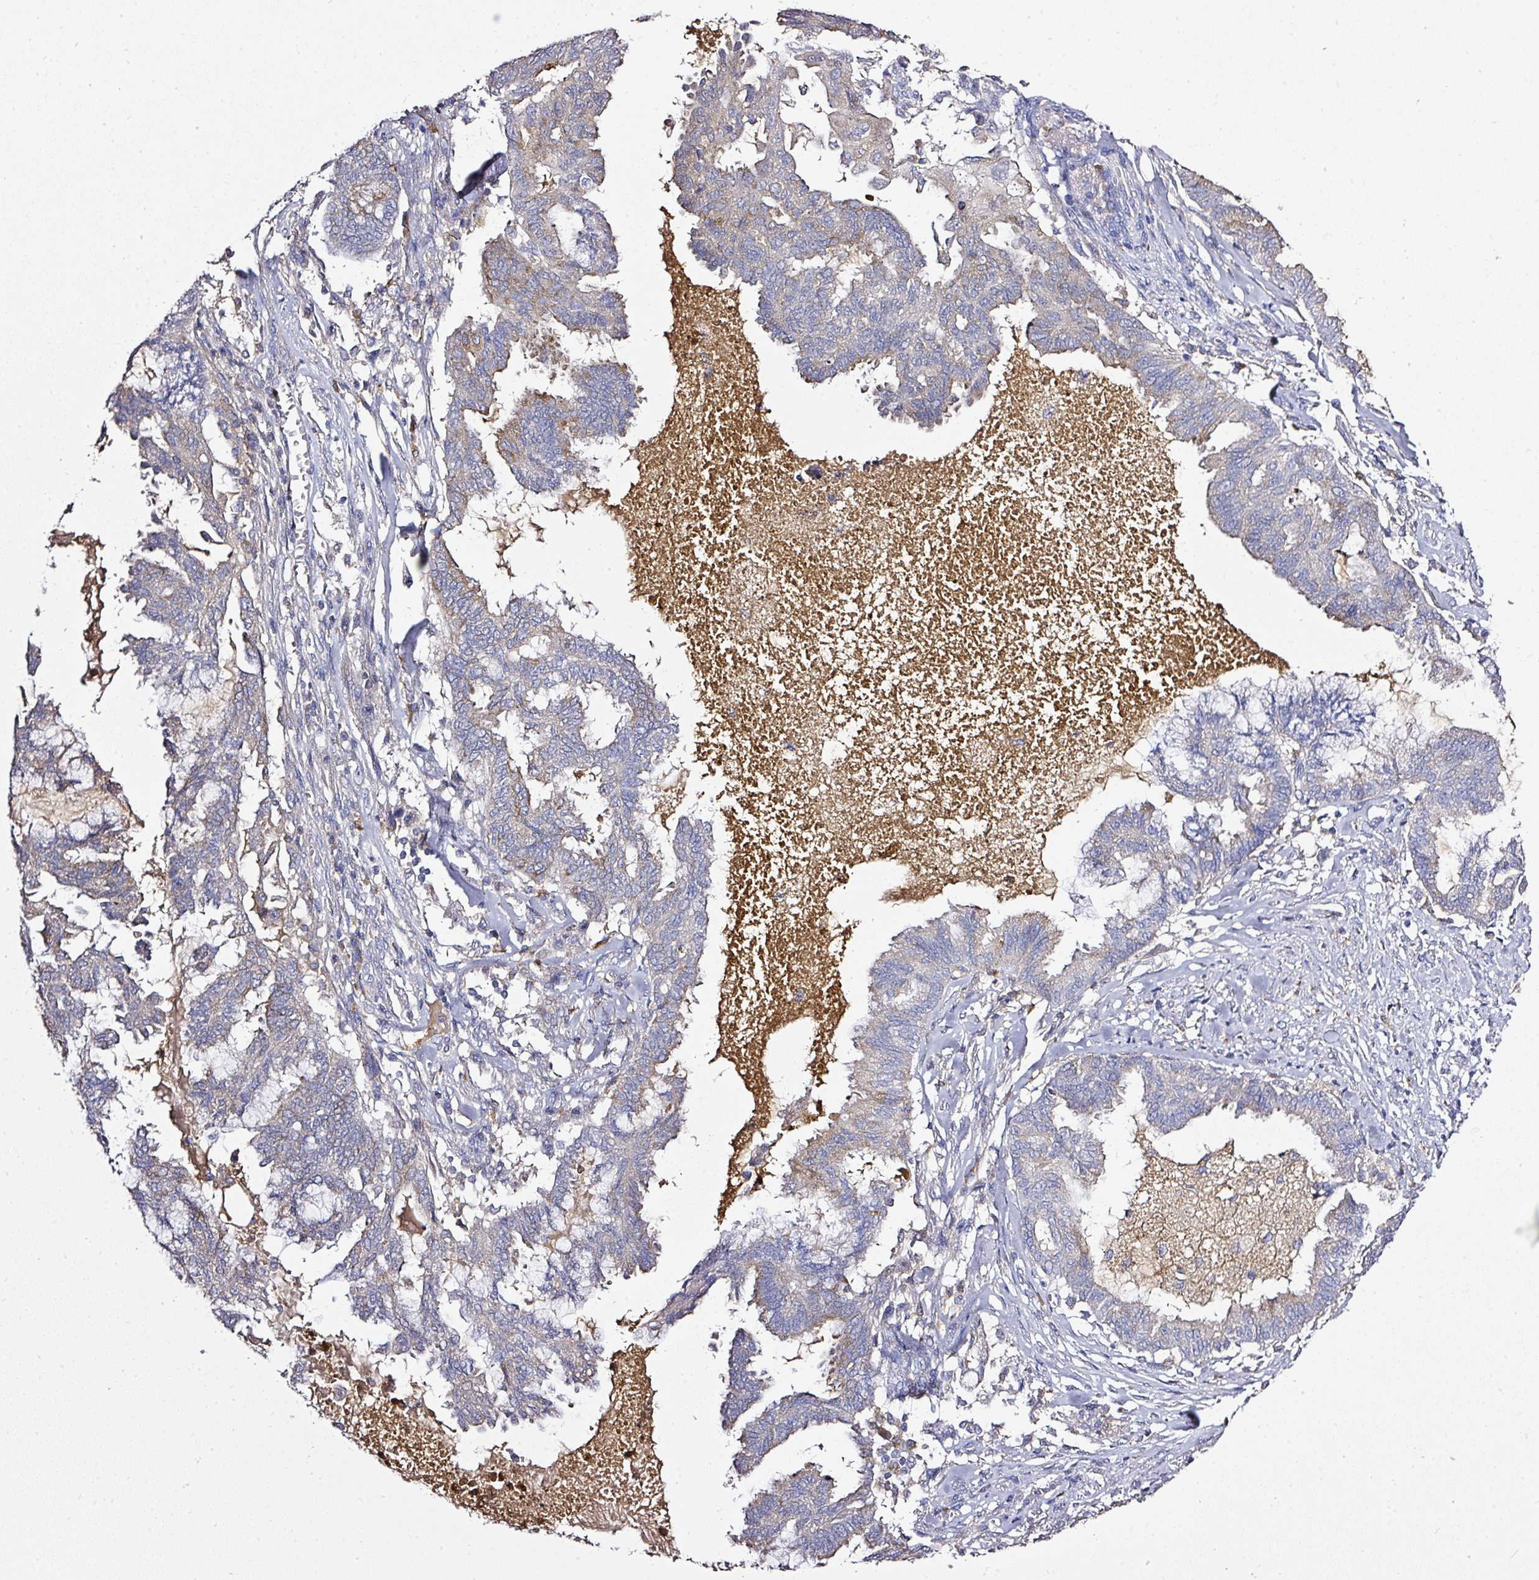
{"staining": {"intensity": "weak", "quantity": "<25%", "location": "cytoplasmic/membranous"}, "tissue": "endometrial cancer", "cell_type": "Tumor cells", "image_type": "cancer", "snomed": [{"axis": "morphology", "description": "Adenocarcinoma, NOS"}, {"axis": "topography", "description": "Endometrium"}], "caption": "The immunohistochemistry (IHC) image has no significant positivity in tumor cells of endometrial adenocarcinoma tissue. (Brightfield microscopy of DAB (3,3'-diaminobenzidine) immunohistochemistry at high magnification).", "gene": "CAB39L", "patient": {"sex": "female", "age": 86}}